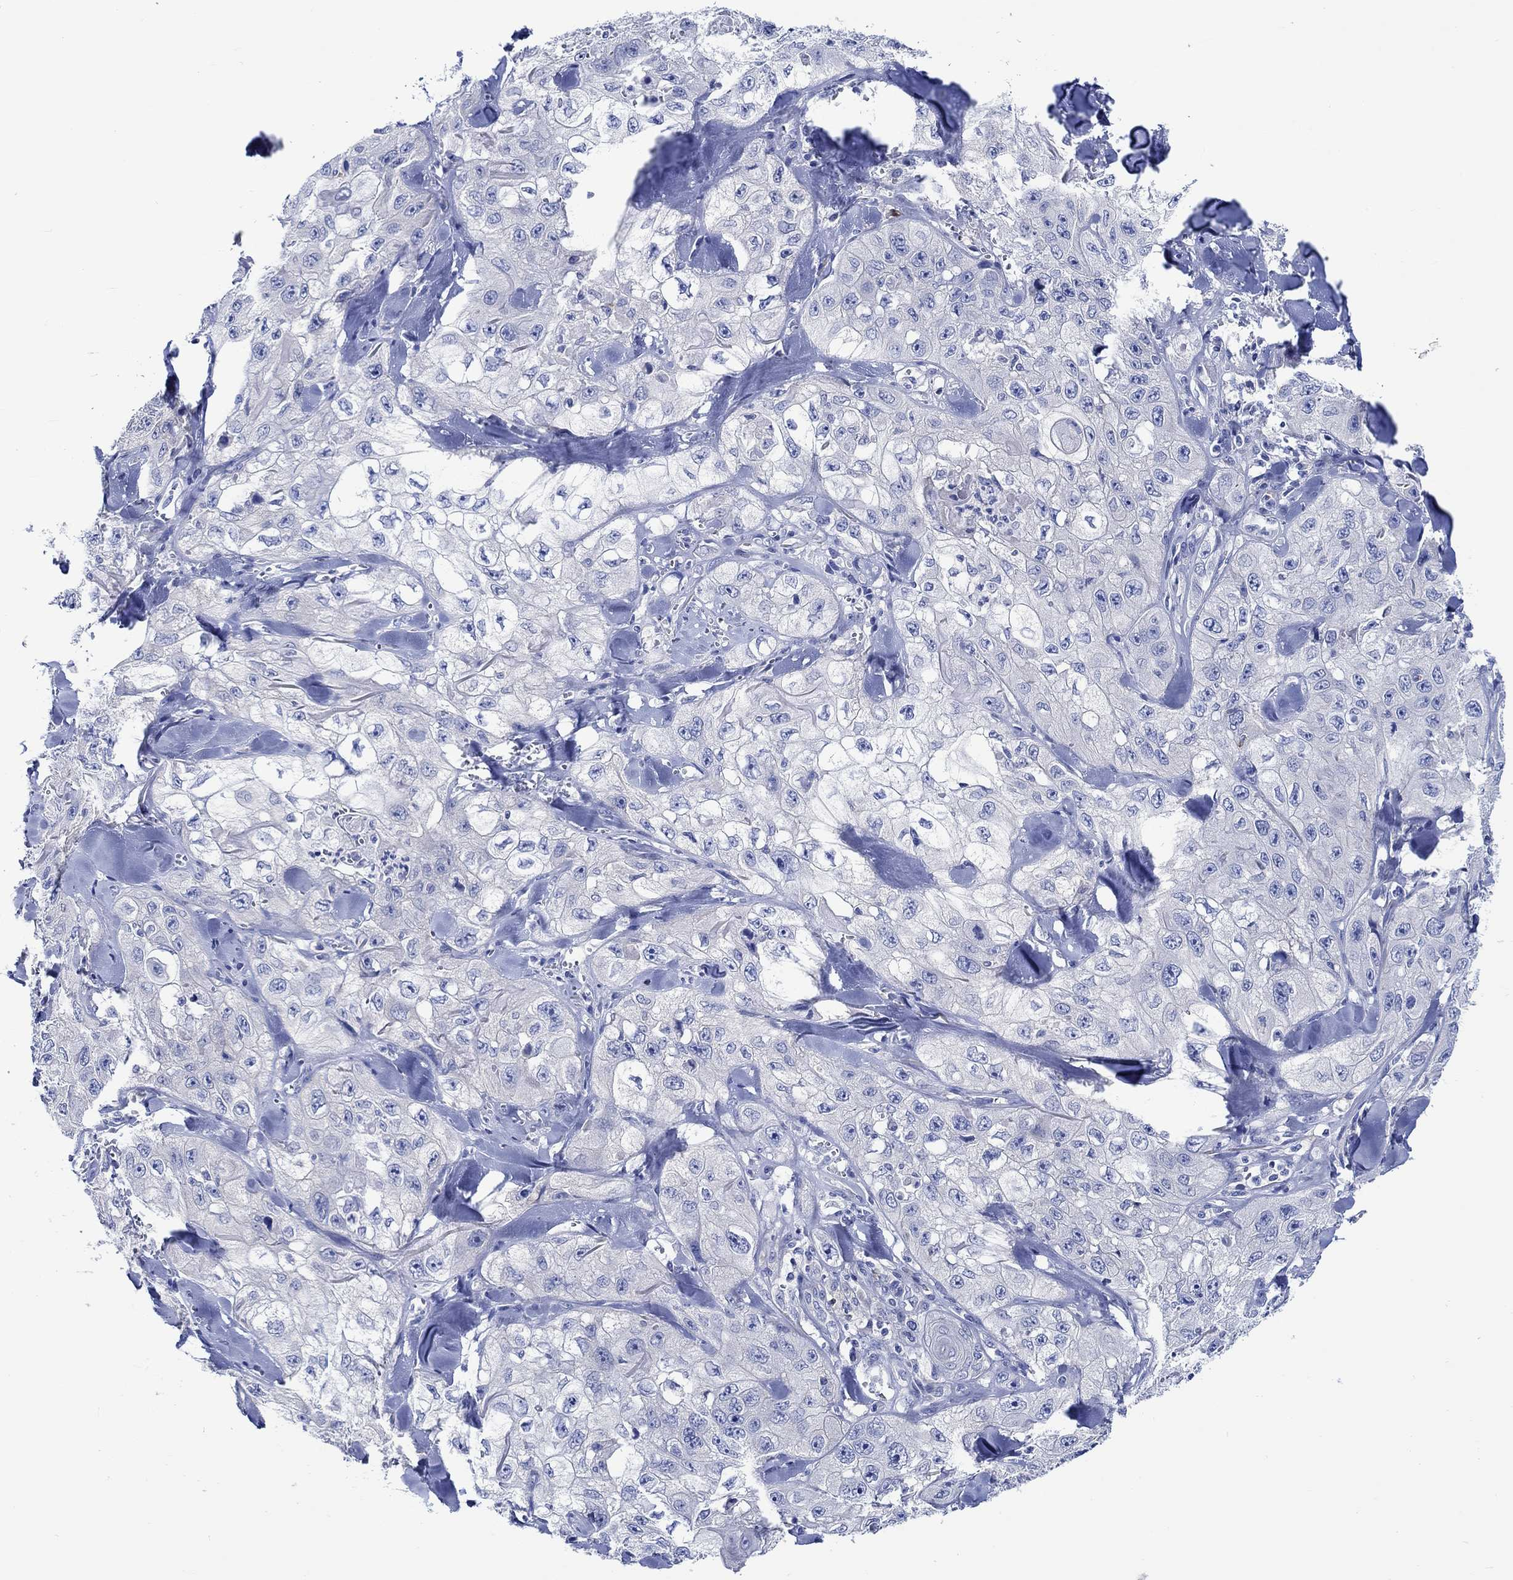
{"staining": {"intensity": "negative", "quantity": "none", "location": "none"}, "tissue": "skin cancer", "cell_type": "Tumor cells", "image_type": "cancer", "snomed": [{"axis": "morphology", "description": "Squamous cell carcinoma, NOS"}, {"axis": "topography", "description": "Skin"}, {"axis": "topography", "description": "Subcutis"}], "caption": "Immunohistochemical staining of skin cancer (squamous cell carcinoma) displays no significant positivity in tumor cells.", "gene": "PTPRN2", "patient": {"sex": "male", "age": 73}}